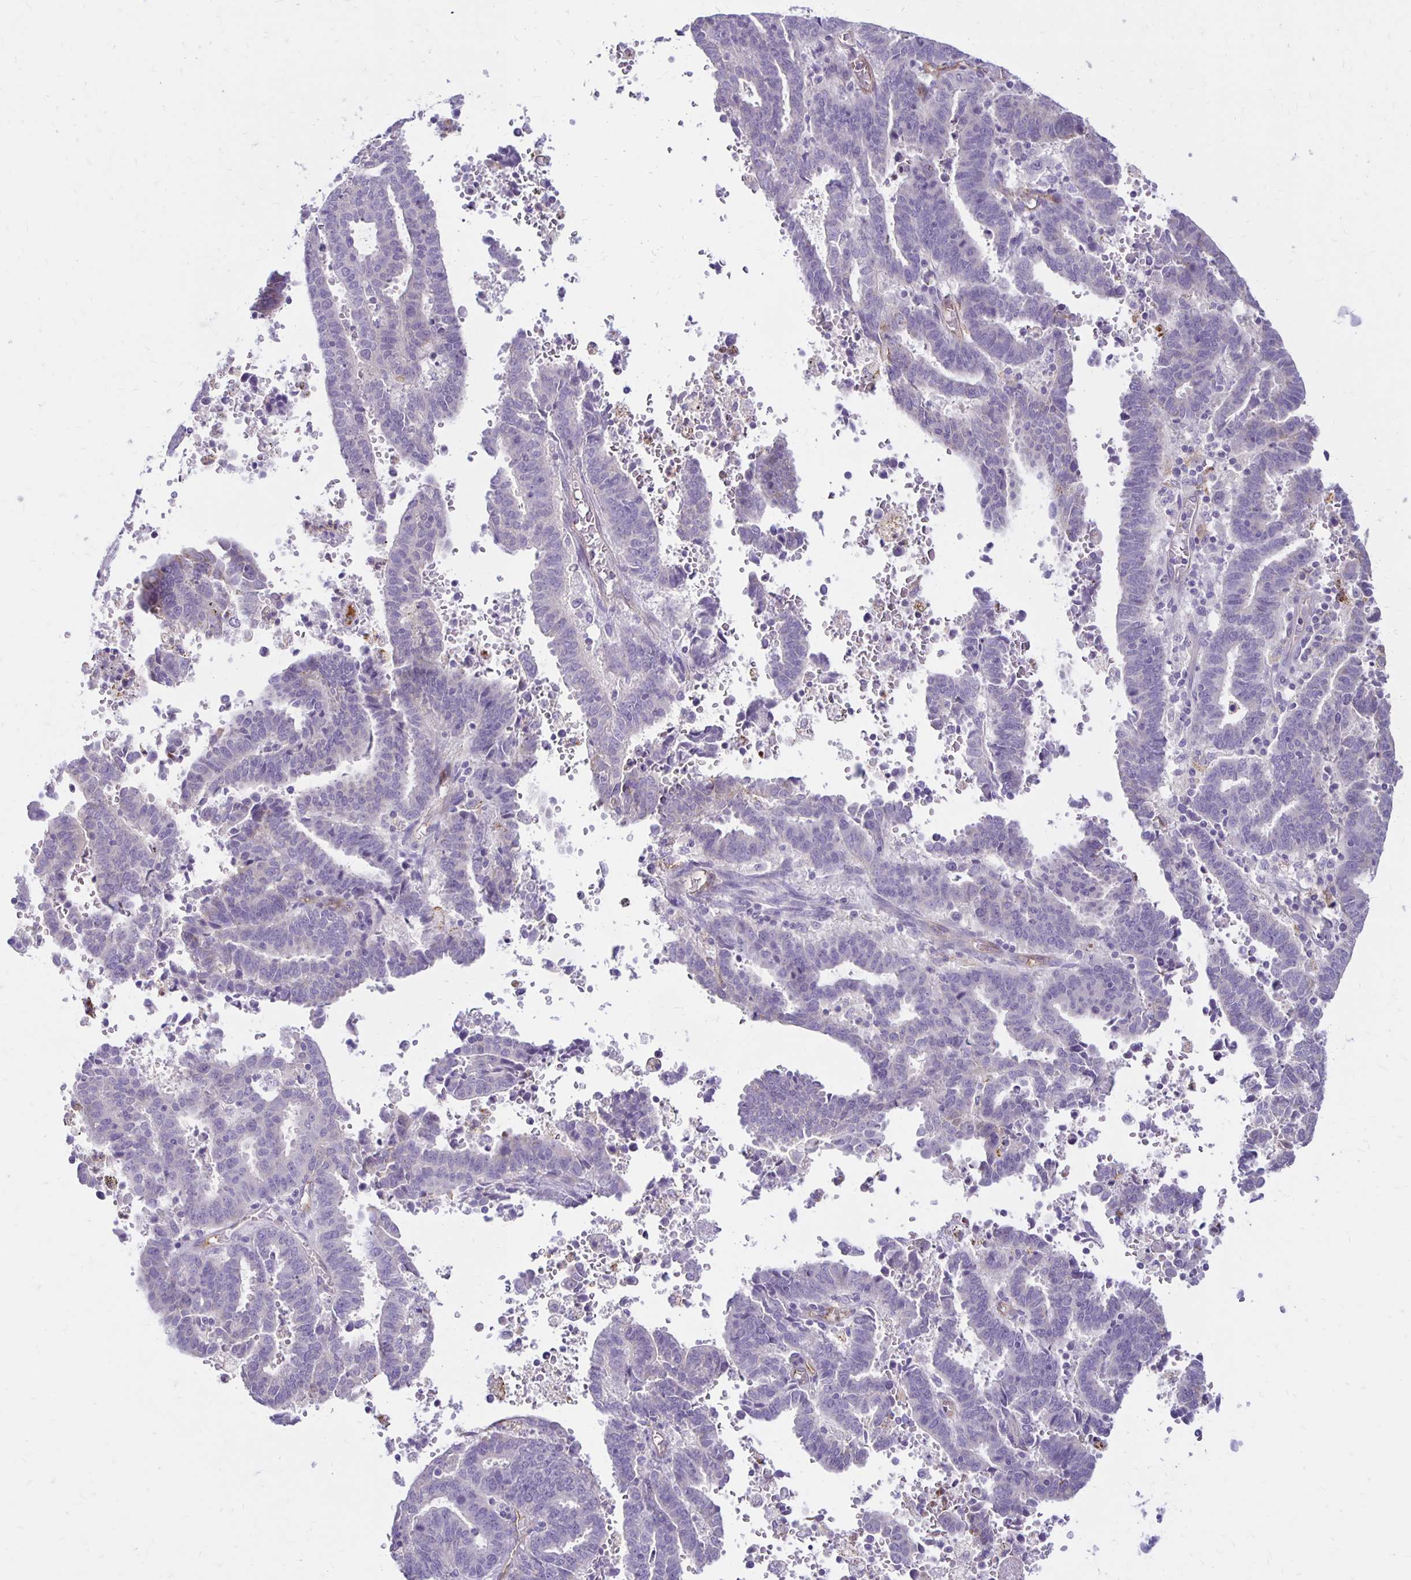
{"staining": {"intensity": "negative", "quantity": "none", "location": "none"}, "tissue": "endometrial cancer", "cell_type": "Tumor cells", "image_type": "cancer", "snomed": [{"axis": "morphology", "description": "Adenocarcinoma, NOS"}, {"axis": "topography", "description": "Uterus"}], "caption": "Endometrial adenocarcinoma was stained to show a protein in brown. There is no significant positivity in tumor cells.", "gene": "TTYH1", "patient": {"sex": "female", "age": 83}}